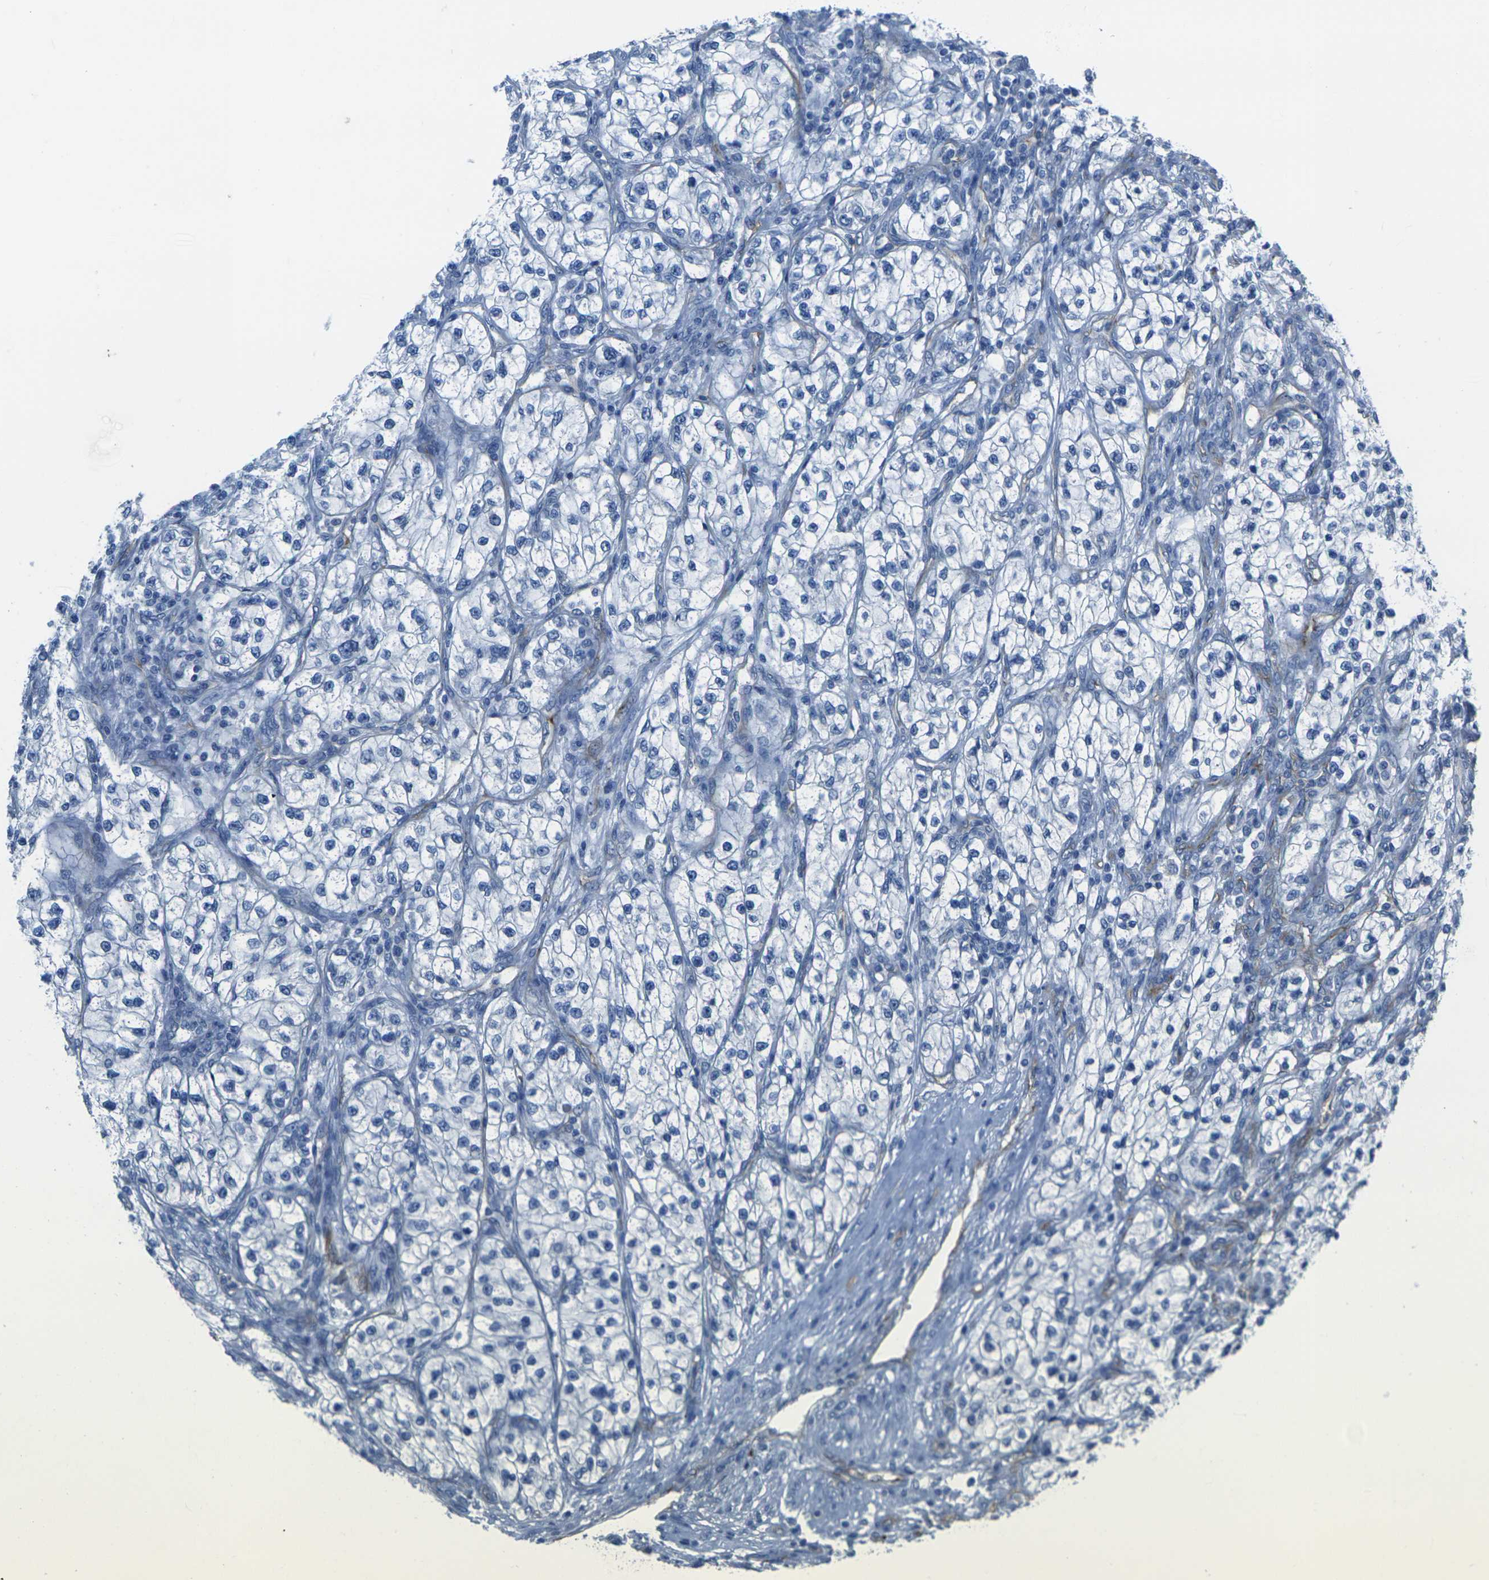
{"staining": {"intensity": "negative", "quantity": "none", "location": "none"}, "tissue": "renal cancer", "cell_type": "Tumor cells", "image_type": "cancer", "snomed": [{"axis": "morphology", "description": "Adenocarcinoma, NOS"}, {"axis": "topography", "description": "Kidney"}], "caption": "Tumor cells show no significant protein staining in renal cancer (adenocarcinoma). Brightfield microscopy of immunohistochemistry stained with DAB (brown) and hematoxylin (blue), captured at high magnification.", "gene": "HSPA12B", "patient": {"sex": "female", "age": 57}}